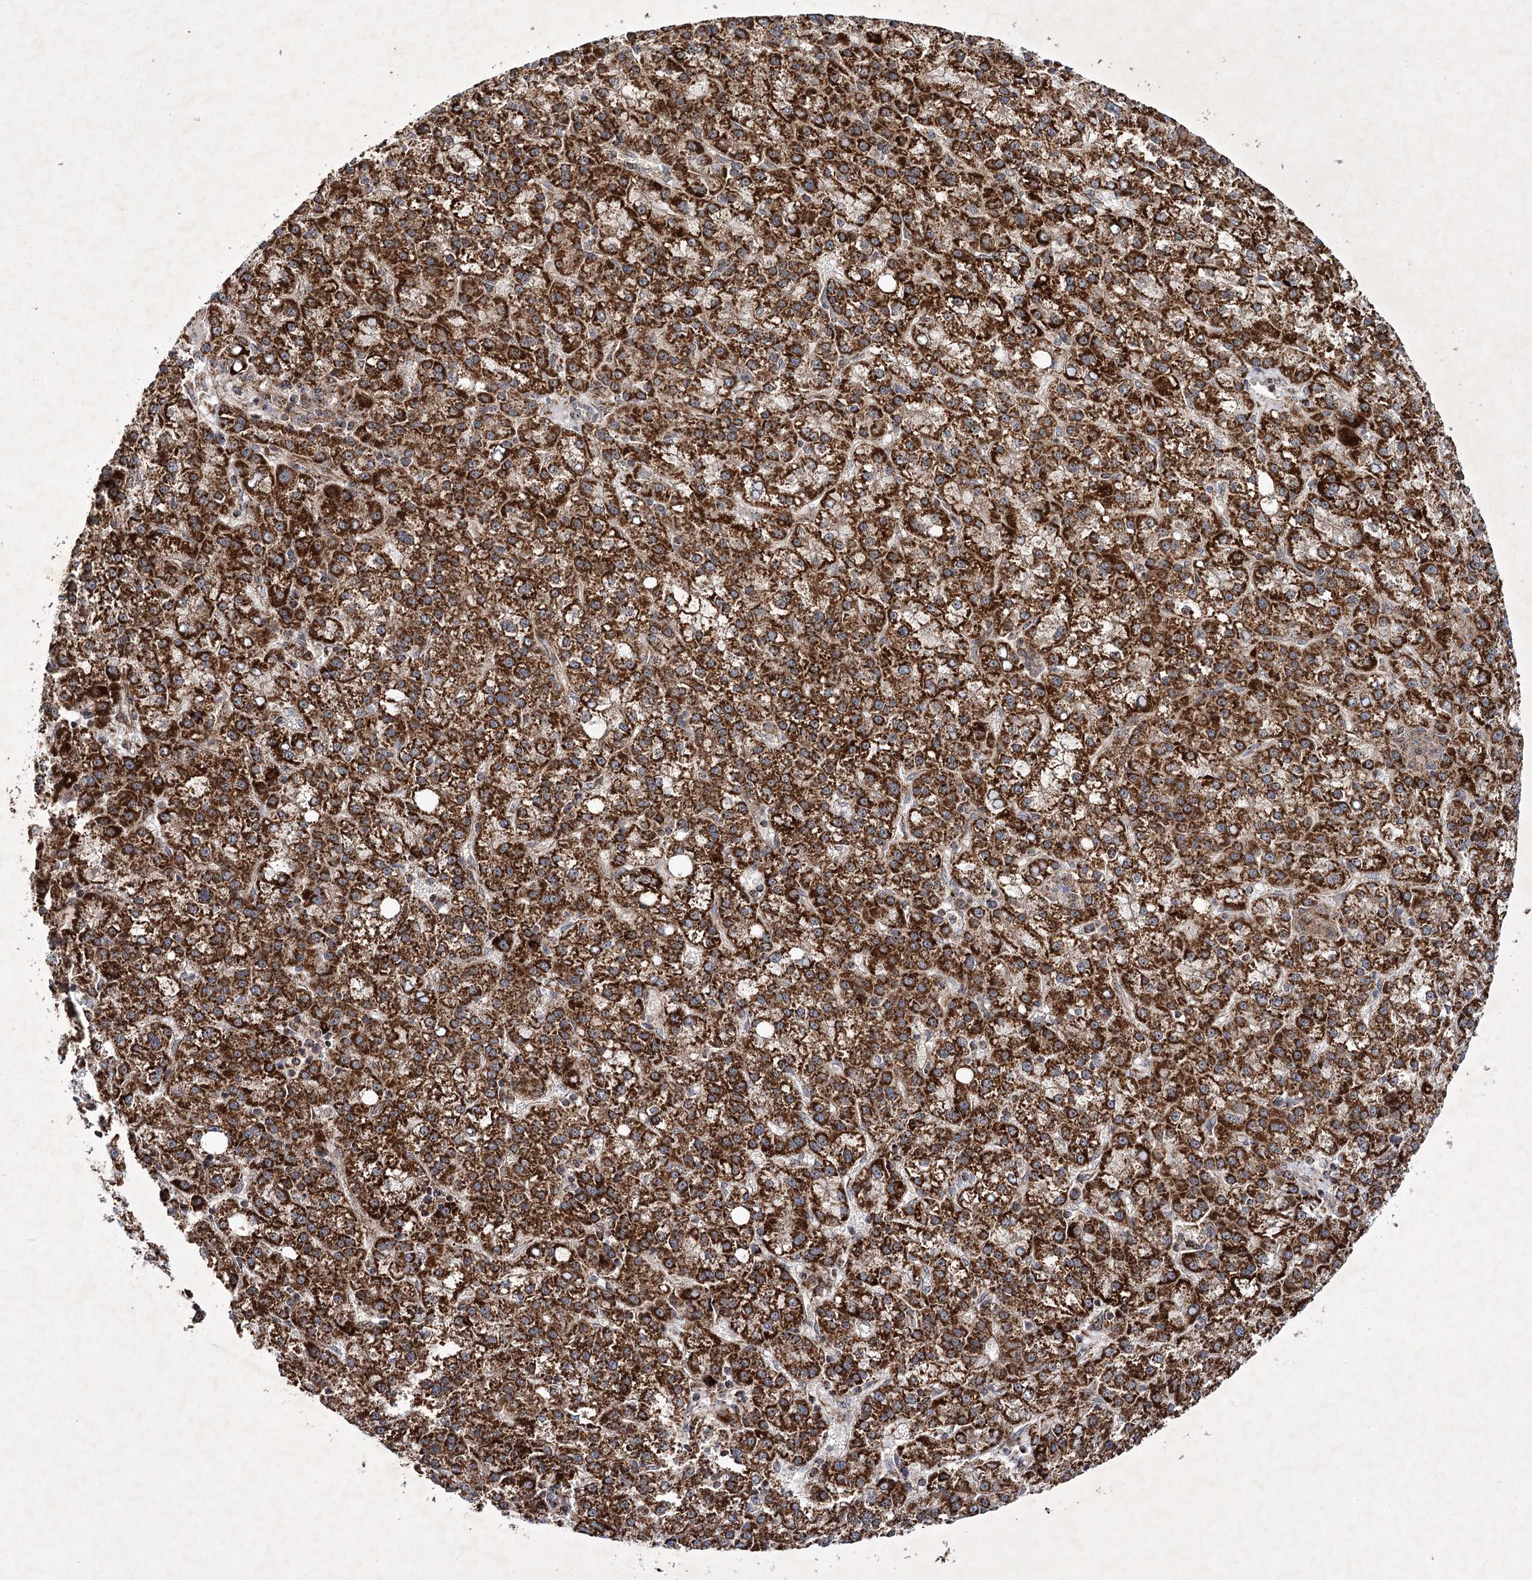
{"staining": {"intensity": "strong", "quantity": ">75%", "location": "cytoplasmic/membranous"}, "tissue": "liver cancer", "cell_type": "Tumor cells", "image_type": "cancer", "snomed": [{"axis": "morphology", "description": "Carcinoma, Hepatocellular, NOS"}, {"axis": "topography", "description": "Liver"}], "caption": "IHC micrograph of liver cancer stained for a protein (brown), which demonstrates high levels of strong cytoplasmic/membranous staining in about >75% of tumor cells.", "gene": "SCRN3", "patient": {"sex": "female", "age": 58}}